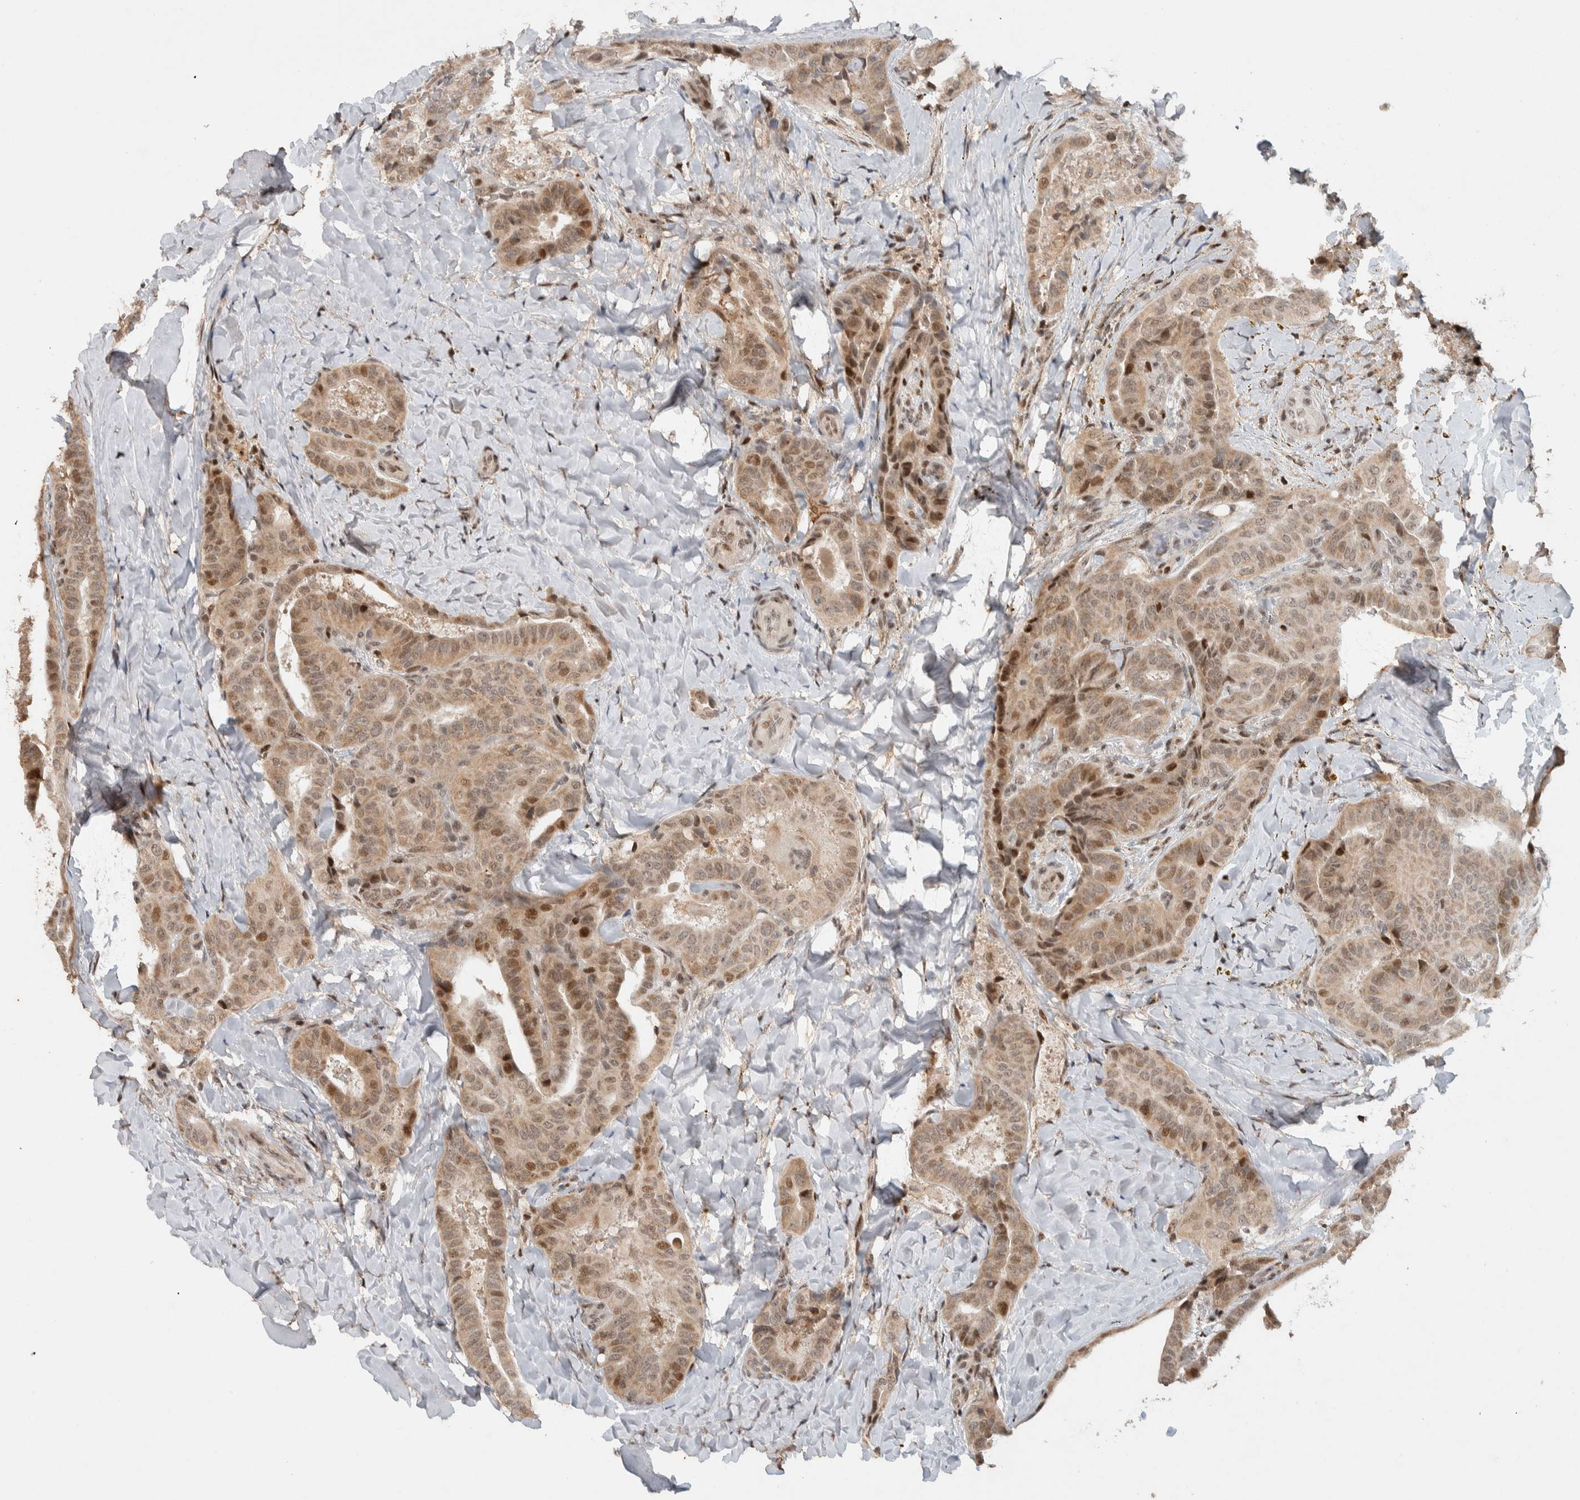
{"staining": {"intensity": "moderate", "quantity": "25%-75%", "location": "cytoplasmic/membranous,nuclear"}, "tissue": "thyroid cancer", "cell_type": "Tumor cells", "image_type": "cancer", "snomed": [{"axis": "morphology", "description": "Papillary adenocarcinoma, NOS"}, {"axis": "topography", "description": "Thyroid gland"}], "caption": "Protein staining of thyroid cancer tissue reveals moderate cytoplasmic/membranous and nuclear staining in approximately 25%-75% of tumor cells.", "gene": "ZNF521", "patient": {"sex": "male", "age": 77}}